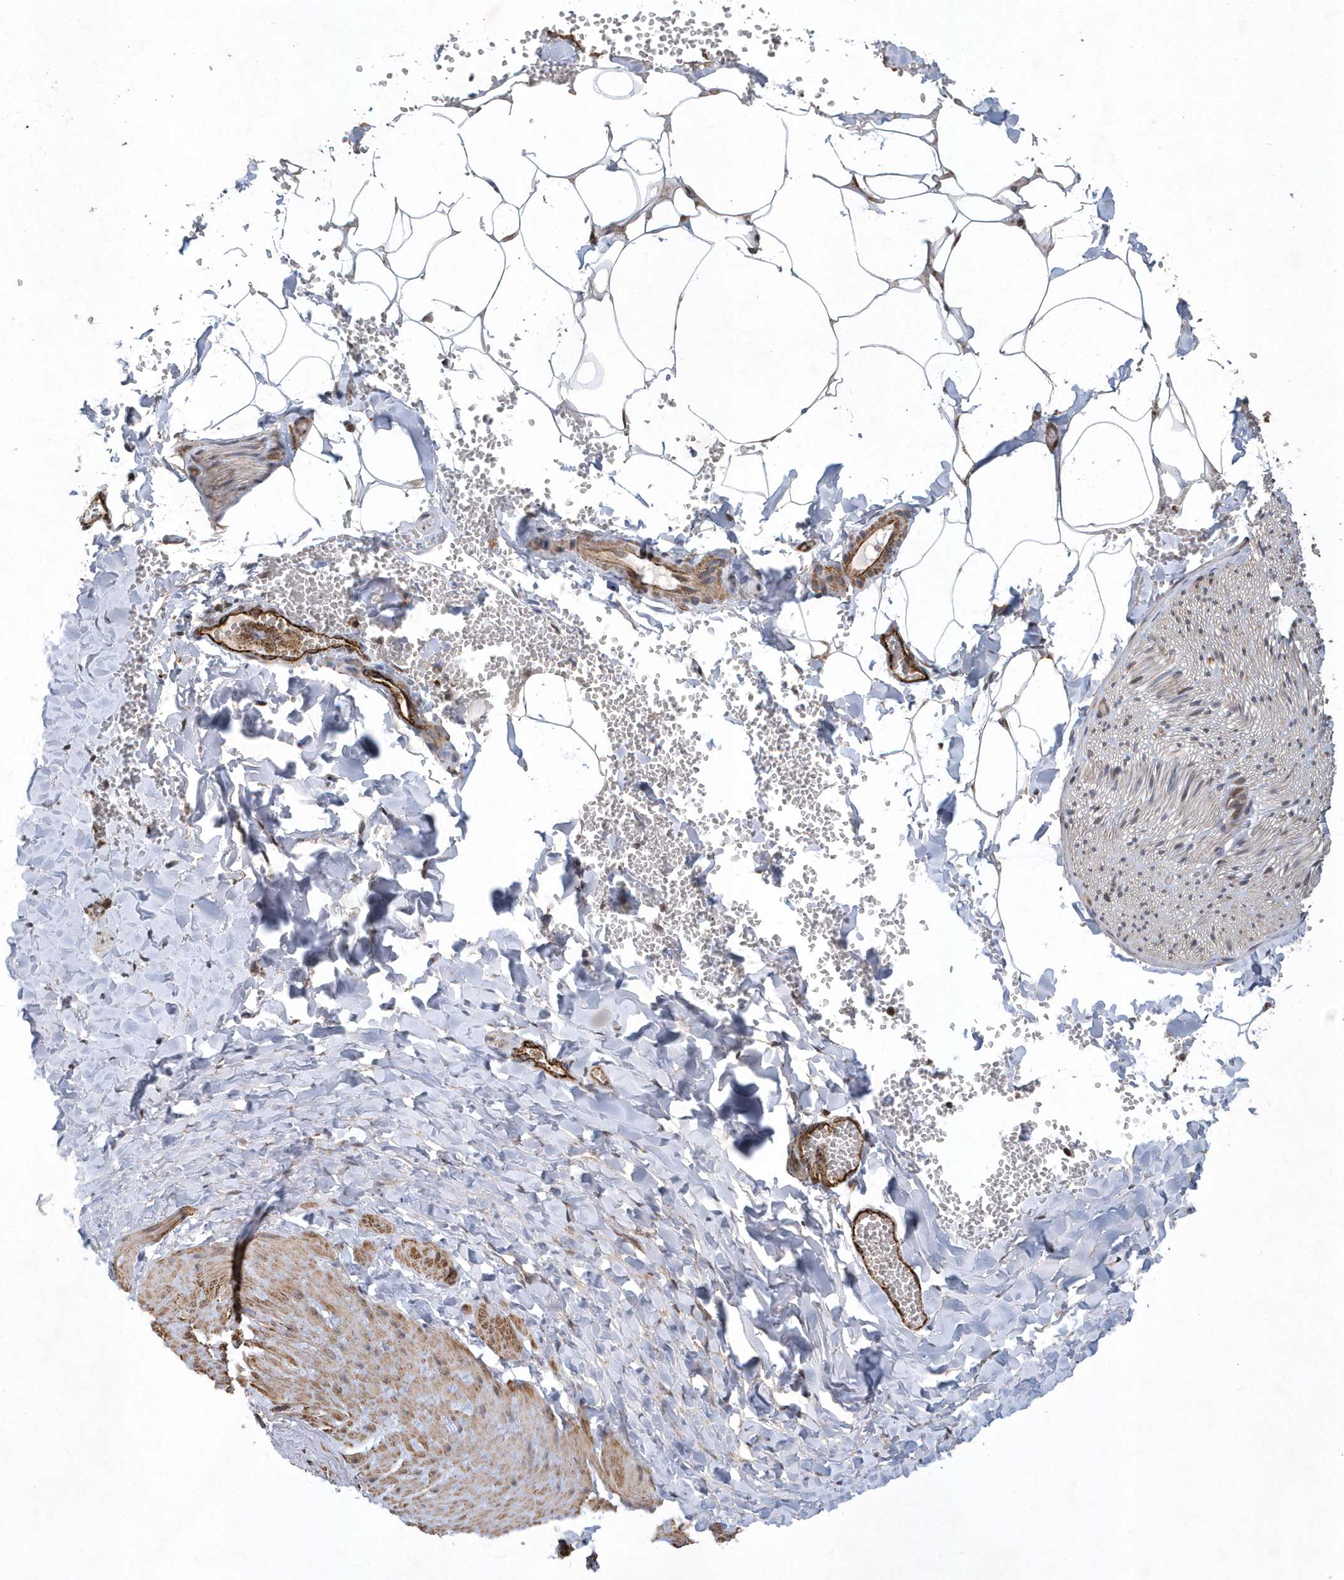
{"staining": {"intensity": "moderate", "quantity": "25%-75%", "location": "cytoplasmic/membranous,nuclear"}, "tissue": "adipose tissue", "cell_type": "Adipocytes", "image_type": "normal", "snomed": [{"axis": "morphology", "description": "Normal tissue, NOS"}, {"axis": "topography", "description": "Gallbladder"}, {"axis": "topography", "description": "Peripheral nerve tissue"}], "caption": "Protein expression analysis of benign human adipose tissue reveals moderate cytoplasmic/membranous,nuclear expression in about 25%-75% of adipocytes. (DAB (3,3'-diaminobenzidine) = brown stain, brightfield microscopy at high magnification).", "gene": "N4BP2", "patient": {"sex": "male", "age": 38}}